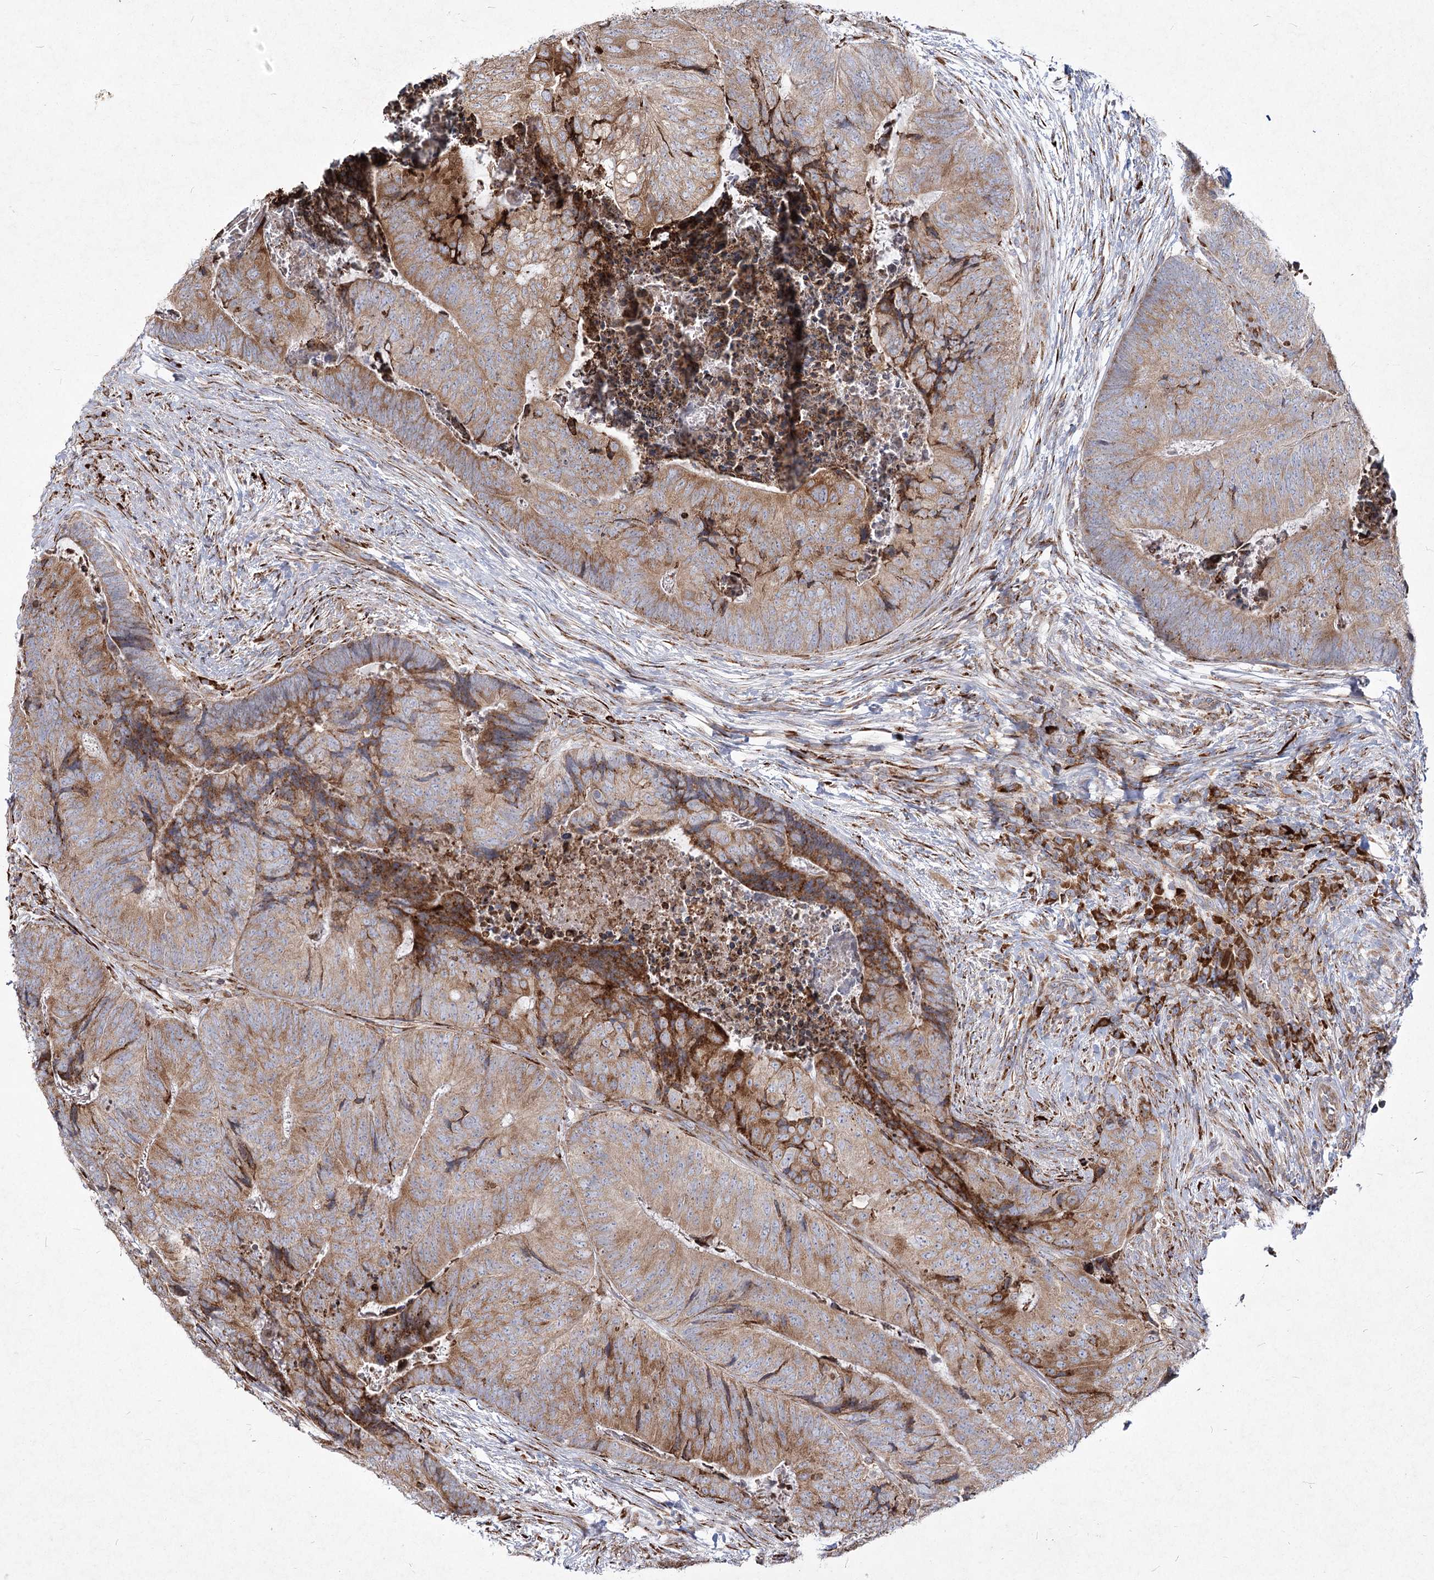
{"staining": {"intensity": "moderate", "quantity": "25%-75%", "location": "cytoplasmic/membranous"}, "tissue": "colorectal cancer", "cell_type": "Tumor cells", "image_type": "cancer", "snomed": [{"axis": "morphology", "description": "Adenocarcinoma, NOS"}, {"axis": "topography", "description": "Colon"}], "caption": "Human colorectal cancer (adenocarcinoma) stained for a protein (brown) displays moderate cytoplasmic/membranous positive positivity in about 25%-75% of tumor cells.", "gene": "NHLRC2", "patient": {"sex": "female", "age": 67}}